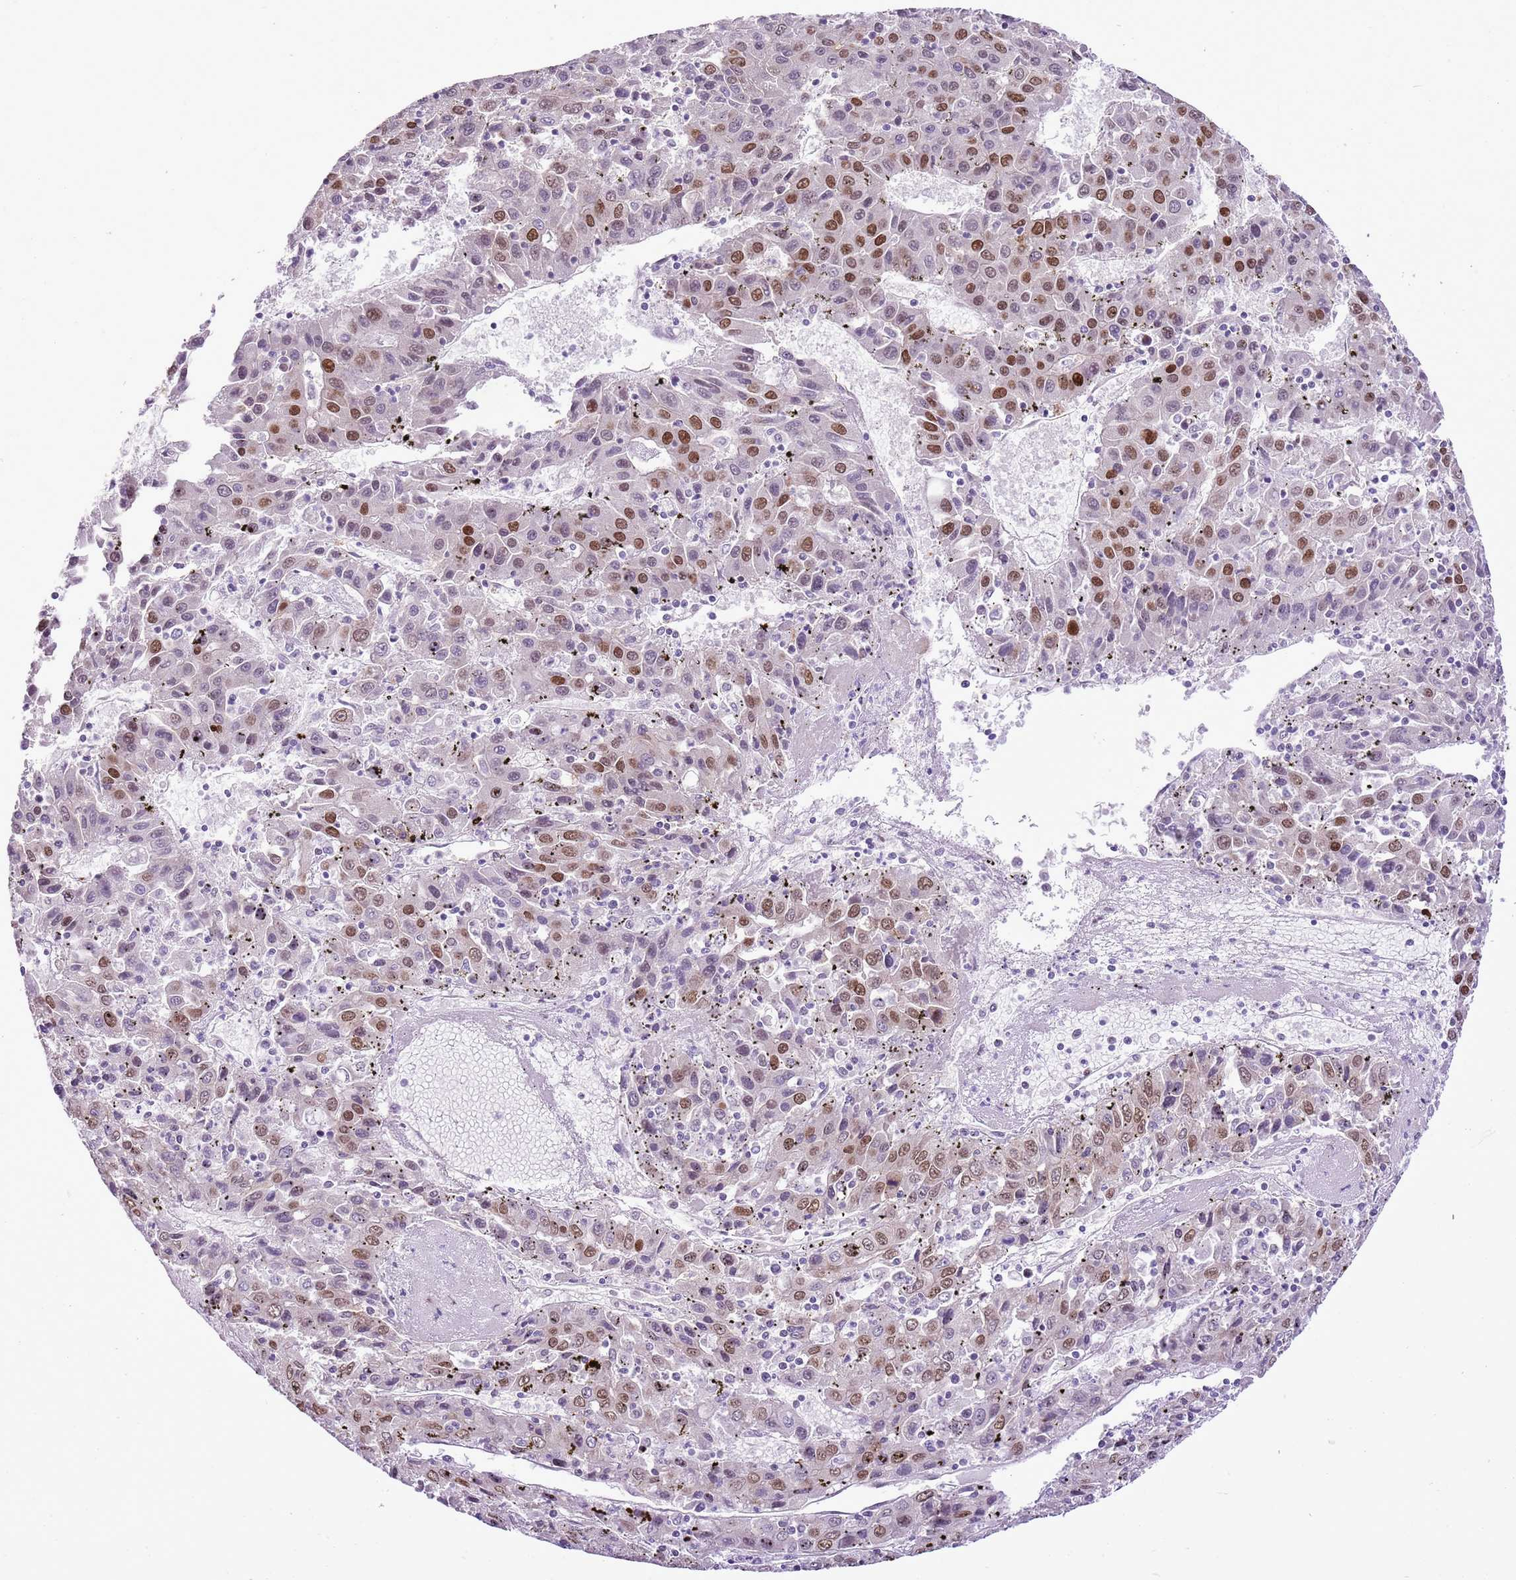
{"staining": {"intensity": "strong", "quantity": "25%-75%", "location": "nuclear"}, "tissue": "liver cancer", "cell_type": "Tumor cells", "image_type": "cancer", "snomed": [{"axis": "morphology", "description": "Carcinoma, Hepatocellular, NOS"}, {"axis": "topography", "description": "Liver"}], "caption": "IHC (DAB (3,3'-diaminobenzidine)) staining of liver cancer shows strong nuclear protein positivity in approximately 25%-75% of tumor cells. Using DAB (brown) and hematoxylin (blue) stains, captured at high magnification using brightfield microscopy.", "gene": "NACC2", "patient": {"sex": "female", "age": 53}}